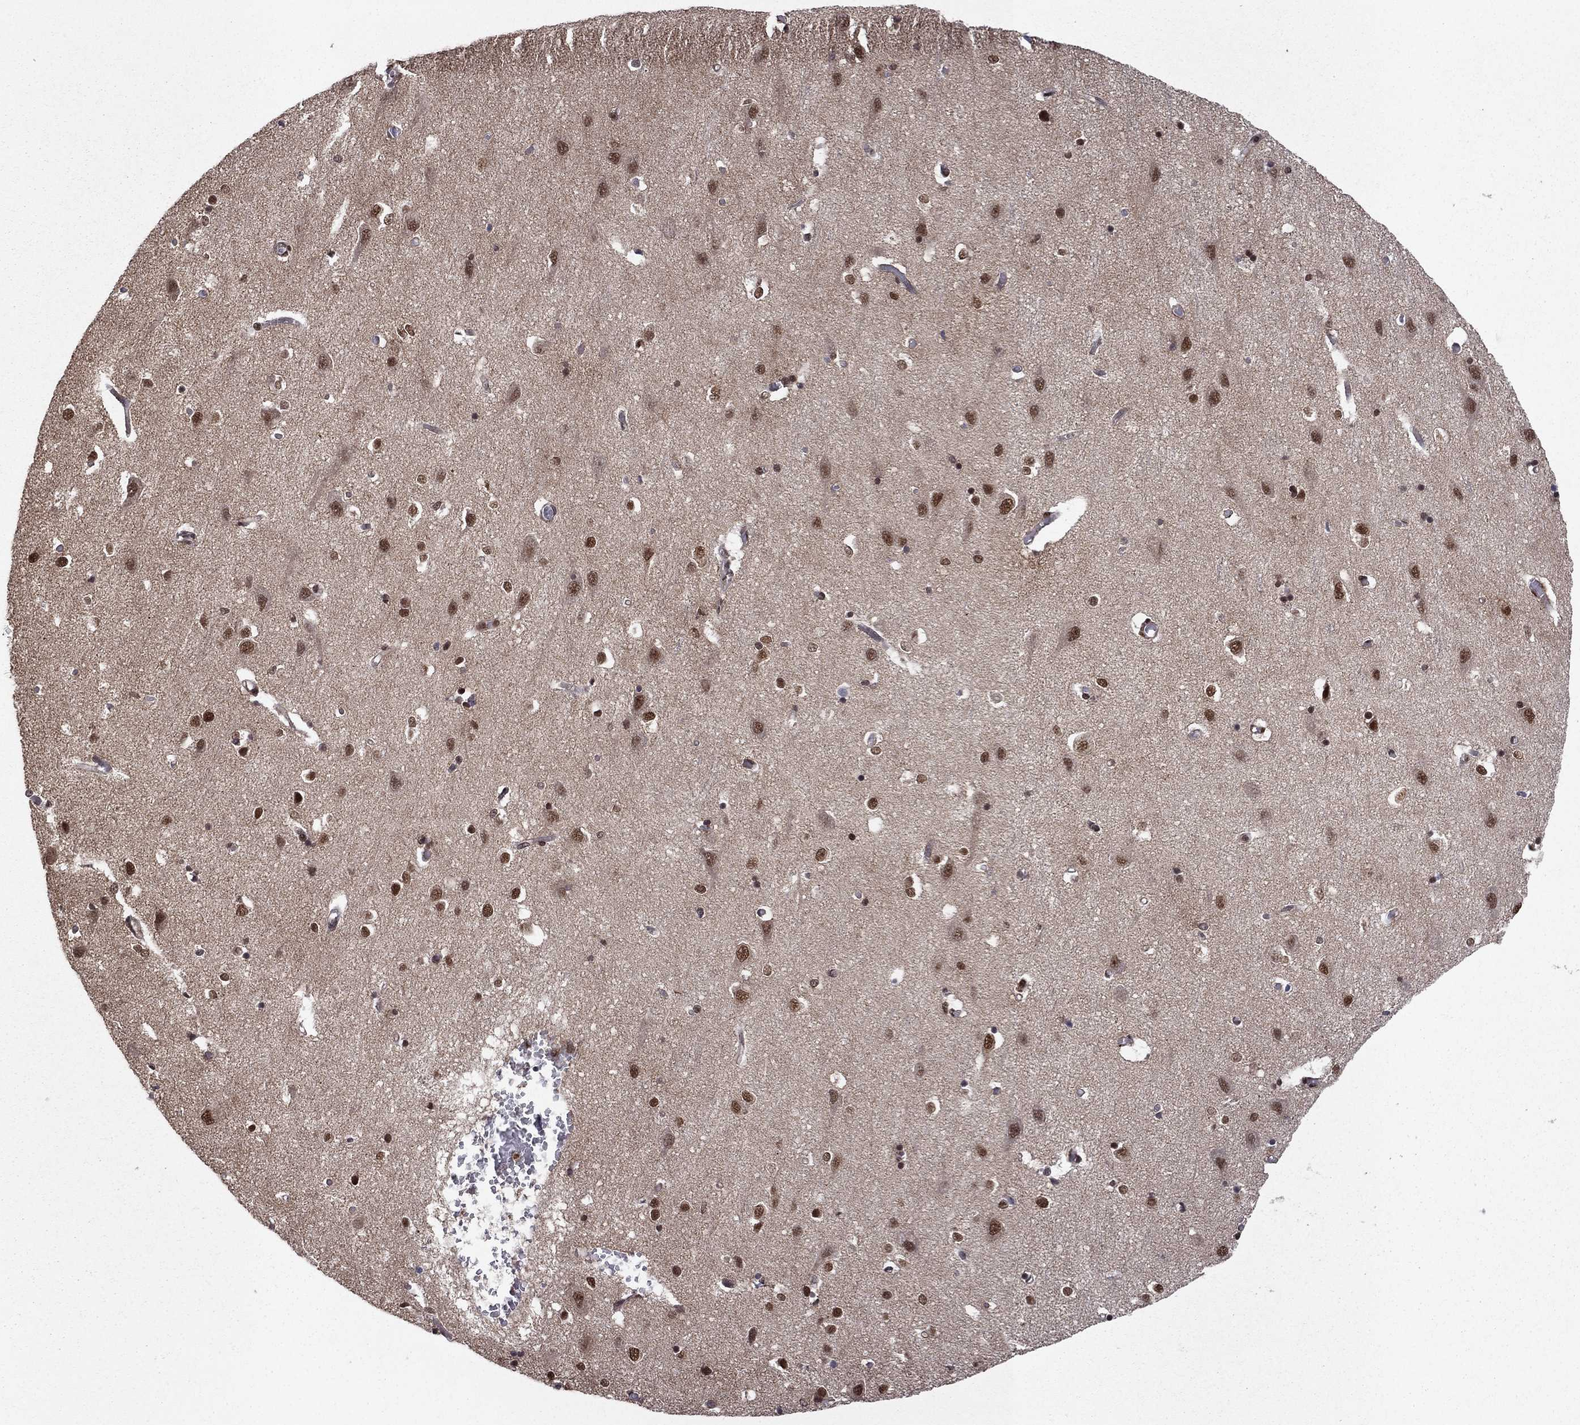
{"staining": {"intensity": "negative", "quantity": "none", "location": "none"}, "tissue": "cerebral cortex", "cell_type": "Endothelial cells", "image_type": "normal", "snomed": [{"axis": "morphology", "description": "Normal tissue, NOS"}, {"axis": "topography", "description": "Cerebral cortex"}], "caption": "IHC photomicrograph of normal cerebral cortex: cerebral cortex stained with DAB exhibits no significant protein expression in endothelial cells.", "gene": "SSX2IP", "patient": {"sex": "male", "age": 70}}